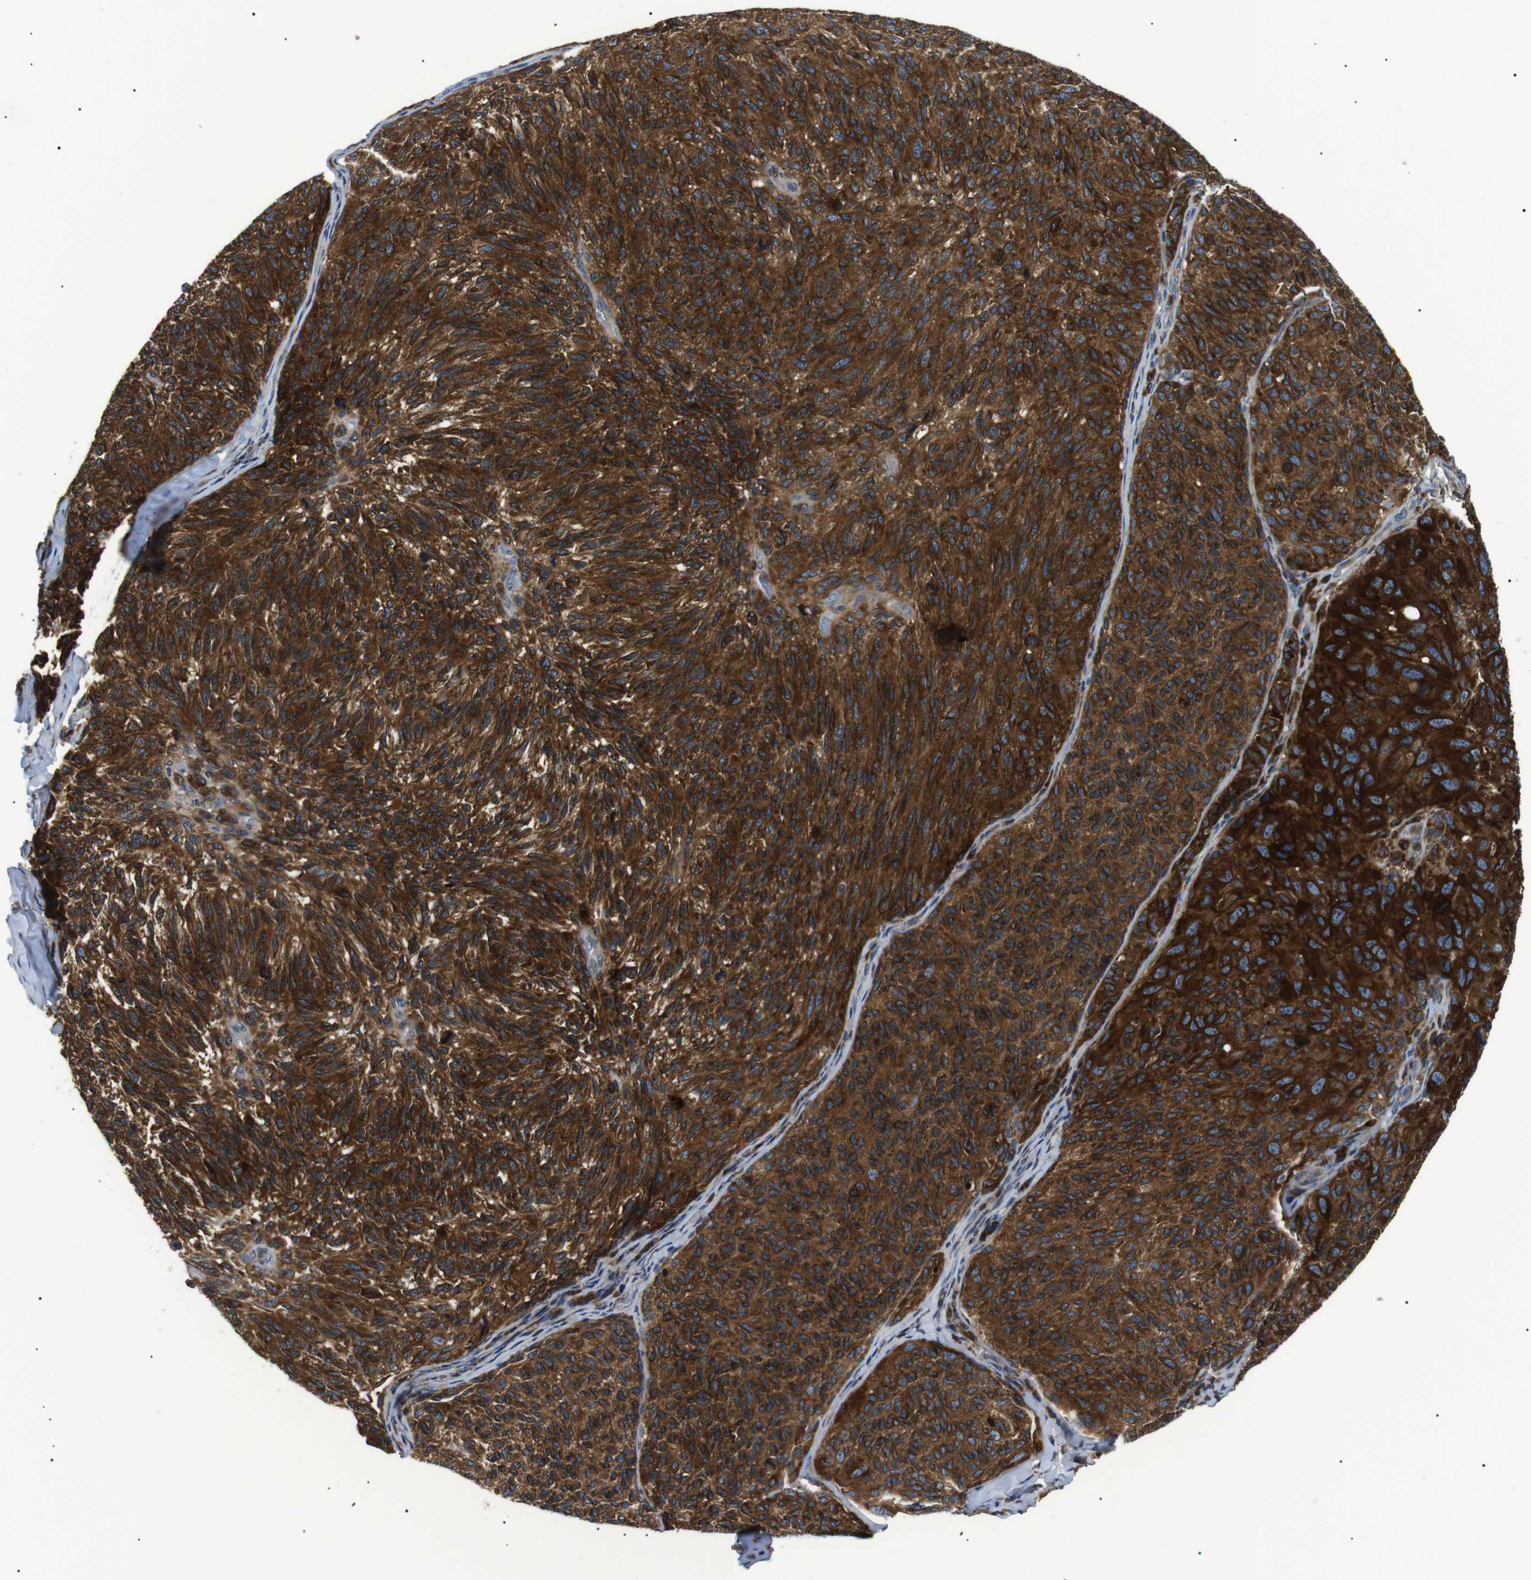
{"staining": {"intensity": "strong", "quantity": ">75%", "location": "cytoplasmic/membranous"}, "tissue": "melanoma", "cell_type": "Tumor cells", "image_type": "cancer", "snomed": [{"axis": "morphology", "description": "Malignant melanoma, NOS"}, {"axis": "topography", "description": "Skin"}], "caption": "Brown immunohistochemical staining in malignant melanoma displays strong cytoplasmic/membranous expression in approximately >75% of tumor cells.", "gene": "RAB9A", "patient": {"sex": "female", "age": 73}}